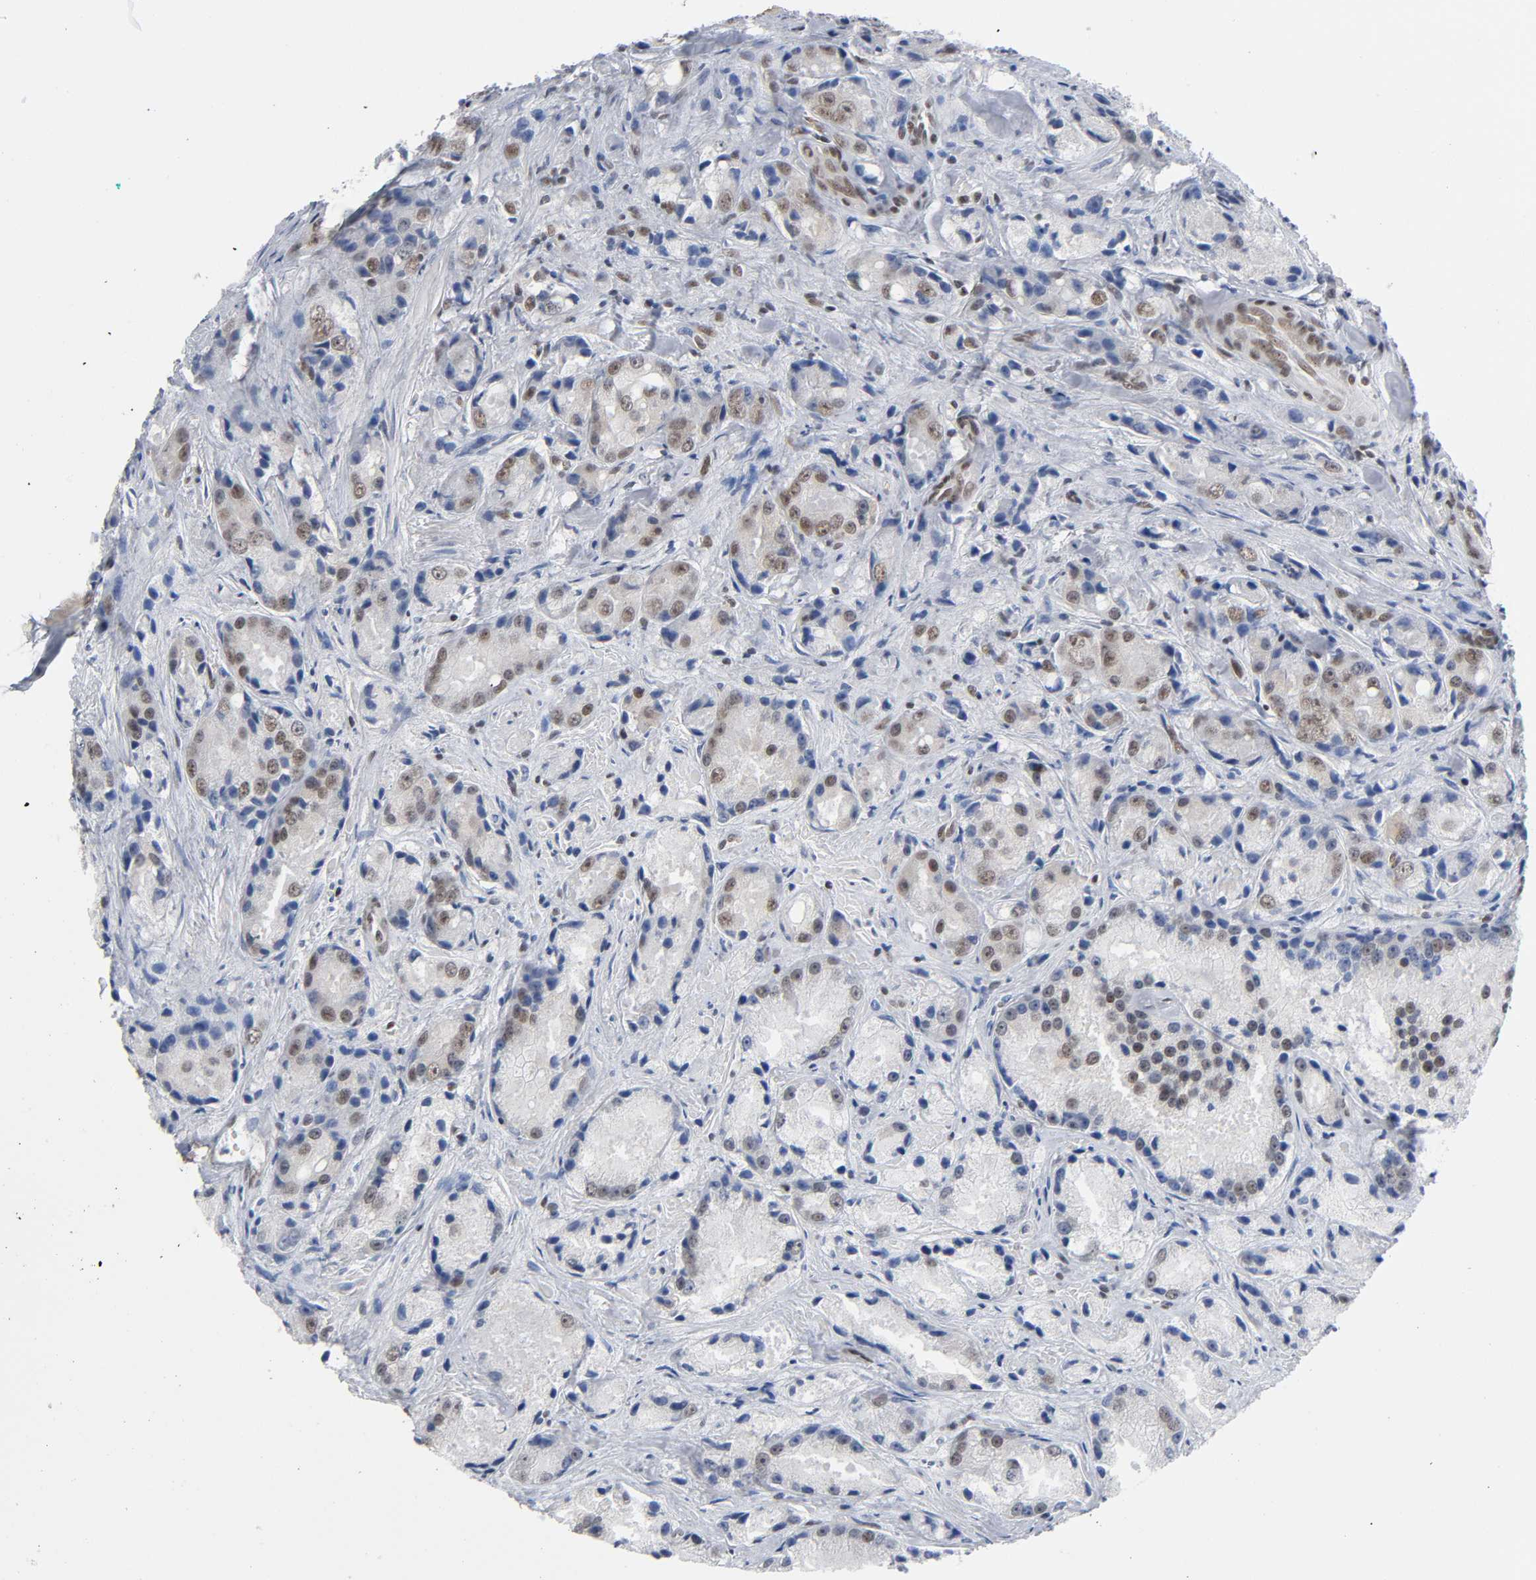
{"staining": {"intensity": "moderate", "quantity": "25%-75%", "location": "cytoplasmic/membranous,nuclear"}, "tissue": "prostate cancer", "cell_type": "Tumor cells", "image_type": "cancer", "snomed": [{"axis": "morphology", "description": "Adenocarcinoma, Low grade"}, {"axis": "topography", "description": "Prostate"}], "caption": "A high-resolution micrograph shows immunohistochemistry staining of prostate cancer (adenocarcinoma (low-grade)), which demonstrates moderate cytoplasmic/membranous and nuclear staining in approximately 25%-75% of tumor cells.", "gene": "ZNF384", "patient": {"sex": "male", "age": 64}}